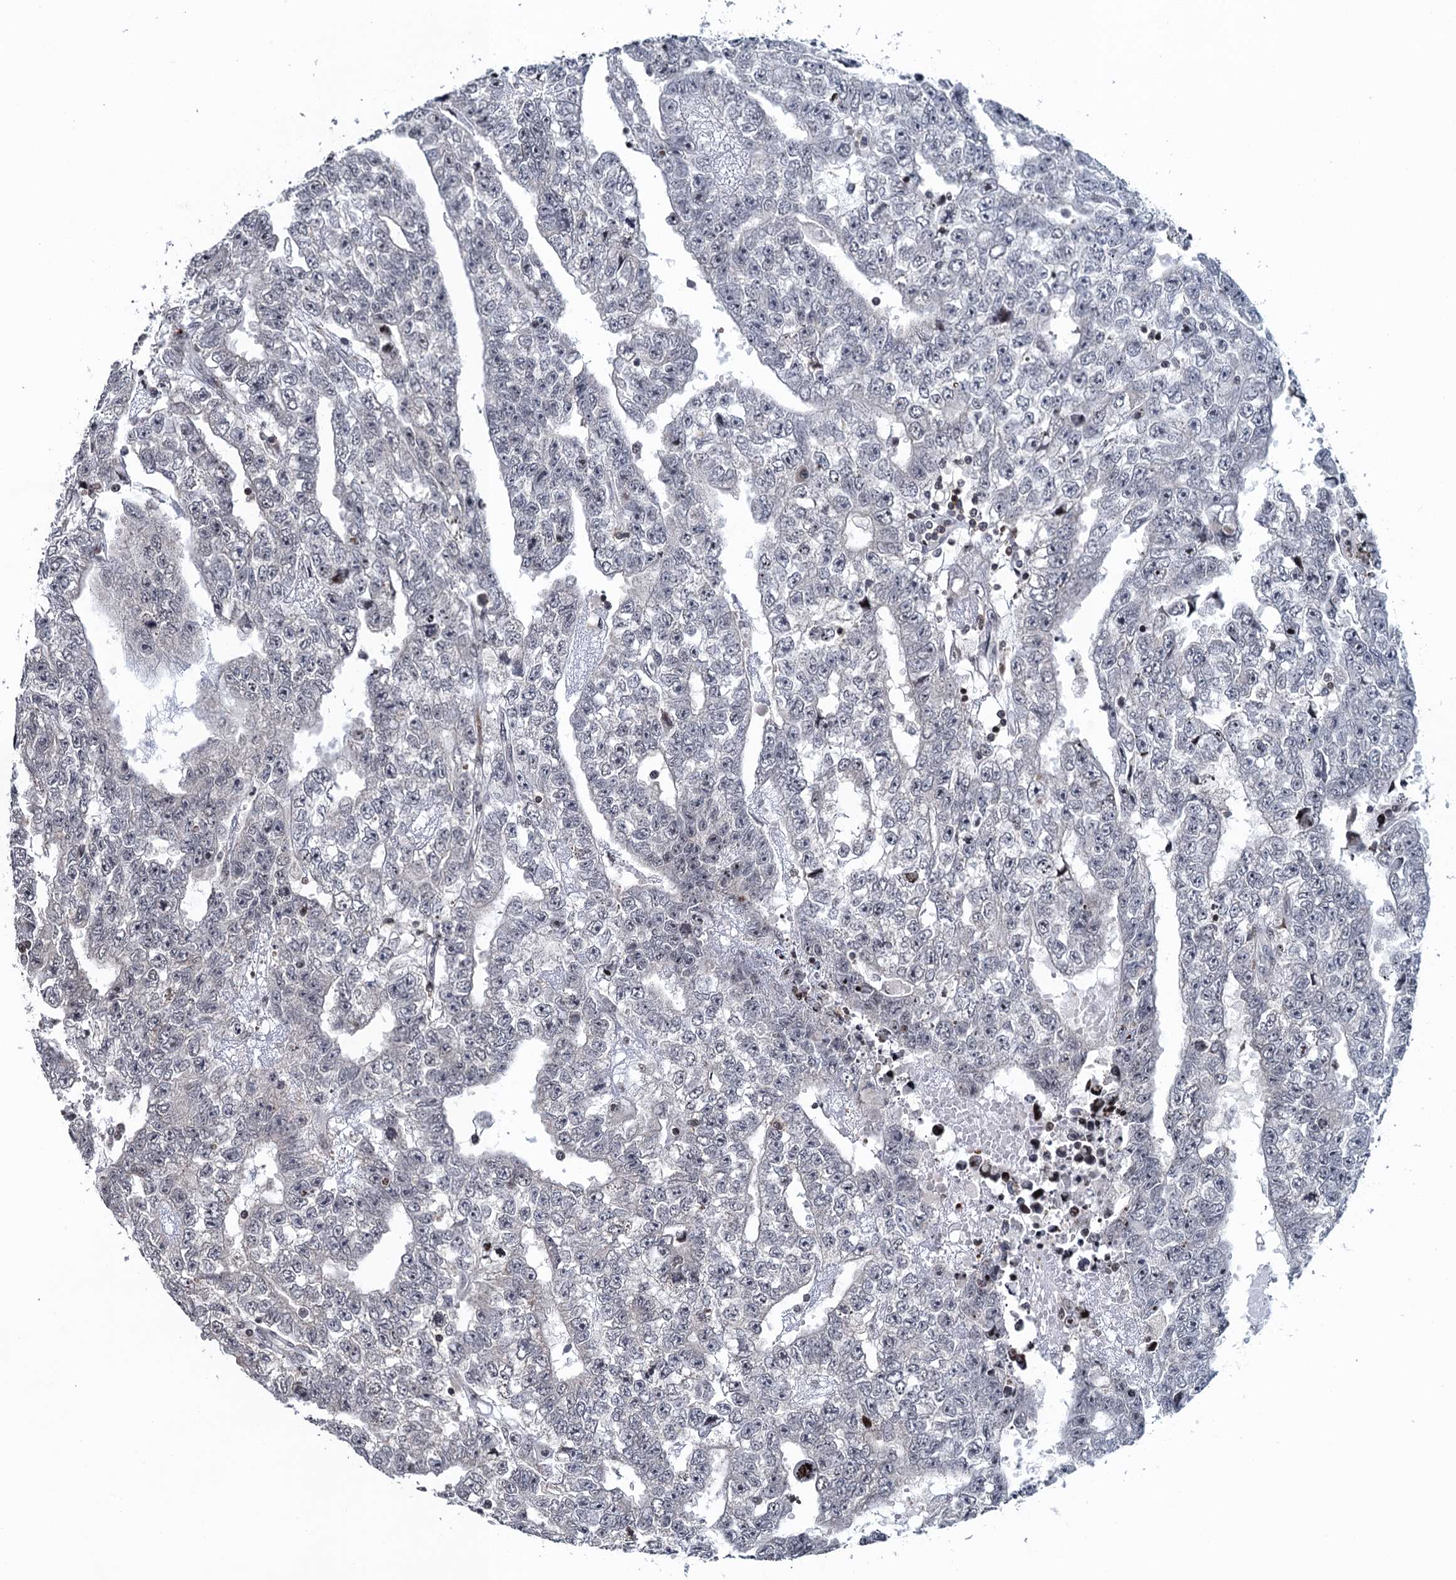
{"staining": {"intensity": "negative", "quantity": "none", "location": "none"}, "tissue": "testis cancer", "cell_type": "Tumor cells", "image_type": "cancer", "snomed": [{"axis": "morphology", "description": "Carcinoma, Embryonal, NOS"}, {"axis": "topography", "description": "Testis"}], "caption": "This micrograph is of embryonal carcinoma (testis) stained with immunohistochemistry to label a protein in brown with the nuclei are counter-stained blue. There is no staining in tumor cells.", "gene": "FYB1", "patient": {"sex": "male", "age": 25}}